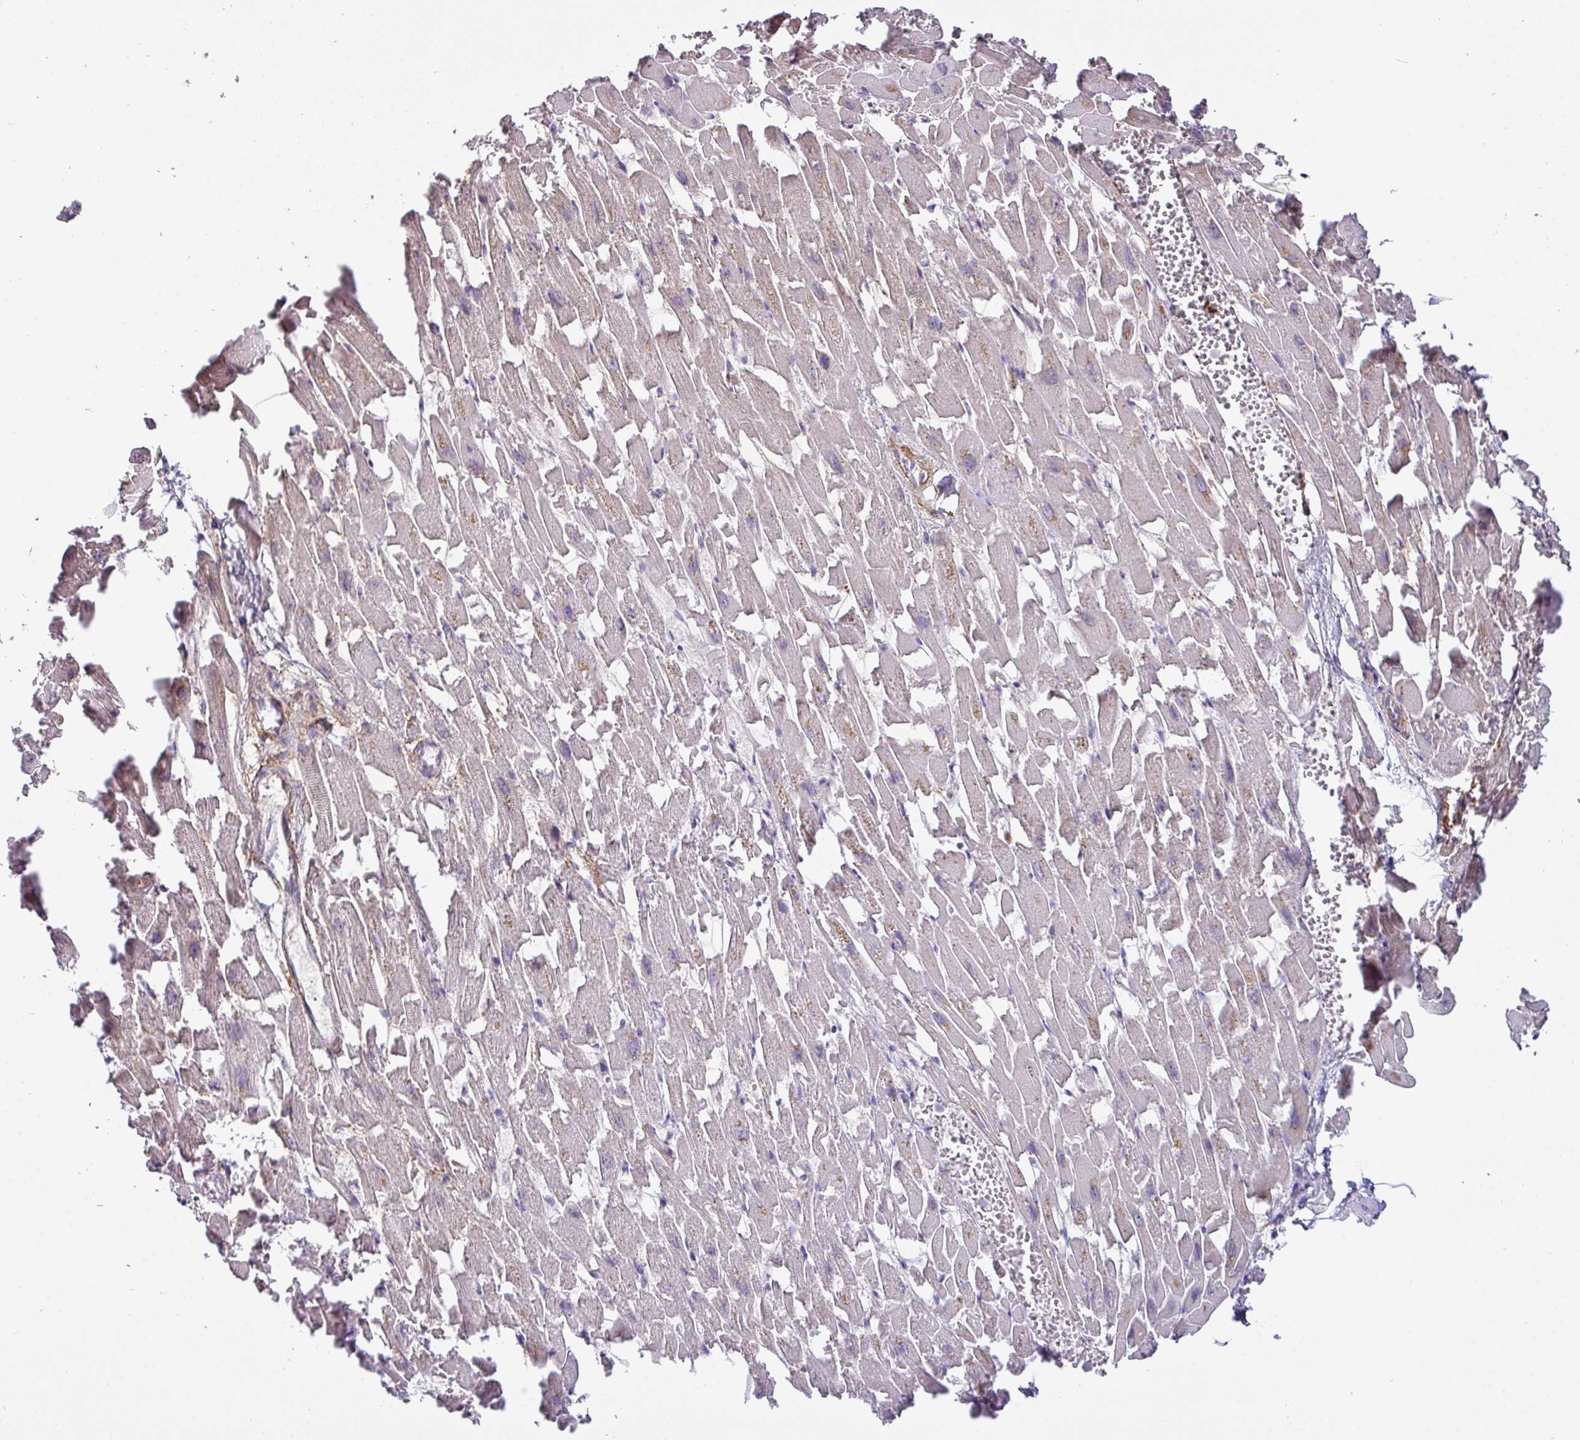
{"staining": {"intensity": "moderate", "quantity": "25%-75%", "location": "cytoplasmic/membranous"}, "tissue": "heart muscle", "cell_type": "Cardiomyocytes", "image_type": "normal", "snomed": [{"axis": "morphology", "description": "Normal tissue, NOS"}, {"axis": "topography", "description": "Heart"}], "caption": "A micrograph of human heart muscle stained for a protein displays moderate cytoplasmic/membranous brown staining in cardiomyocytes. The staining was performed using DAB, with brown indicating positive protein expression. Nuclei are stained blue with hematoxylin.", "gene": "GCNT7", "patient": {"sex": "female", "age": 64}}